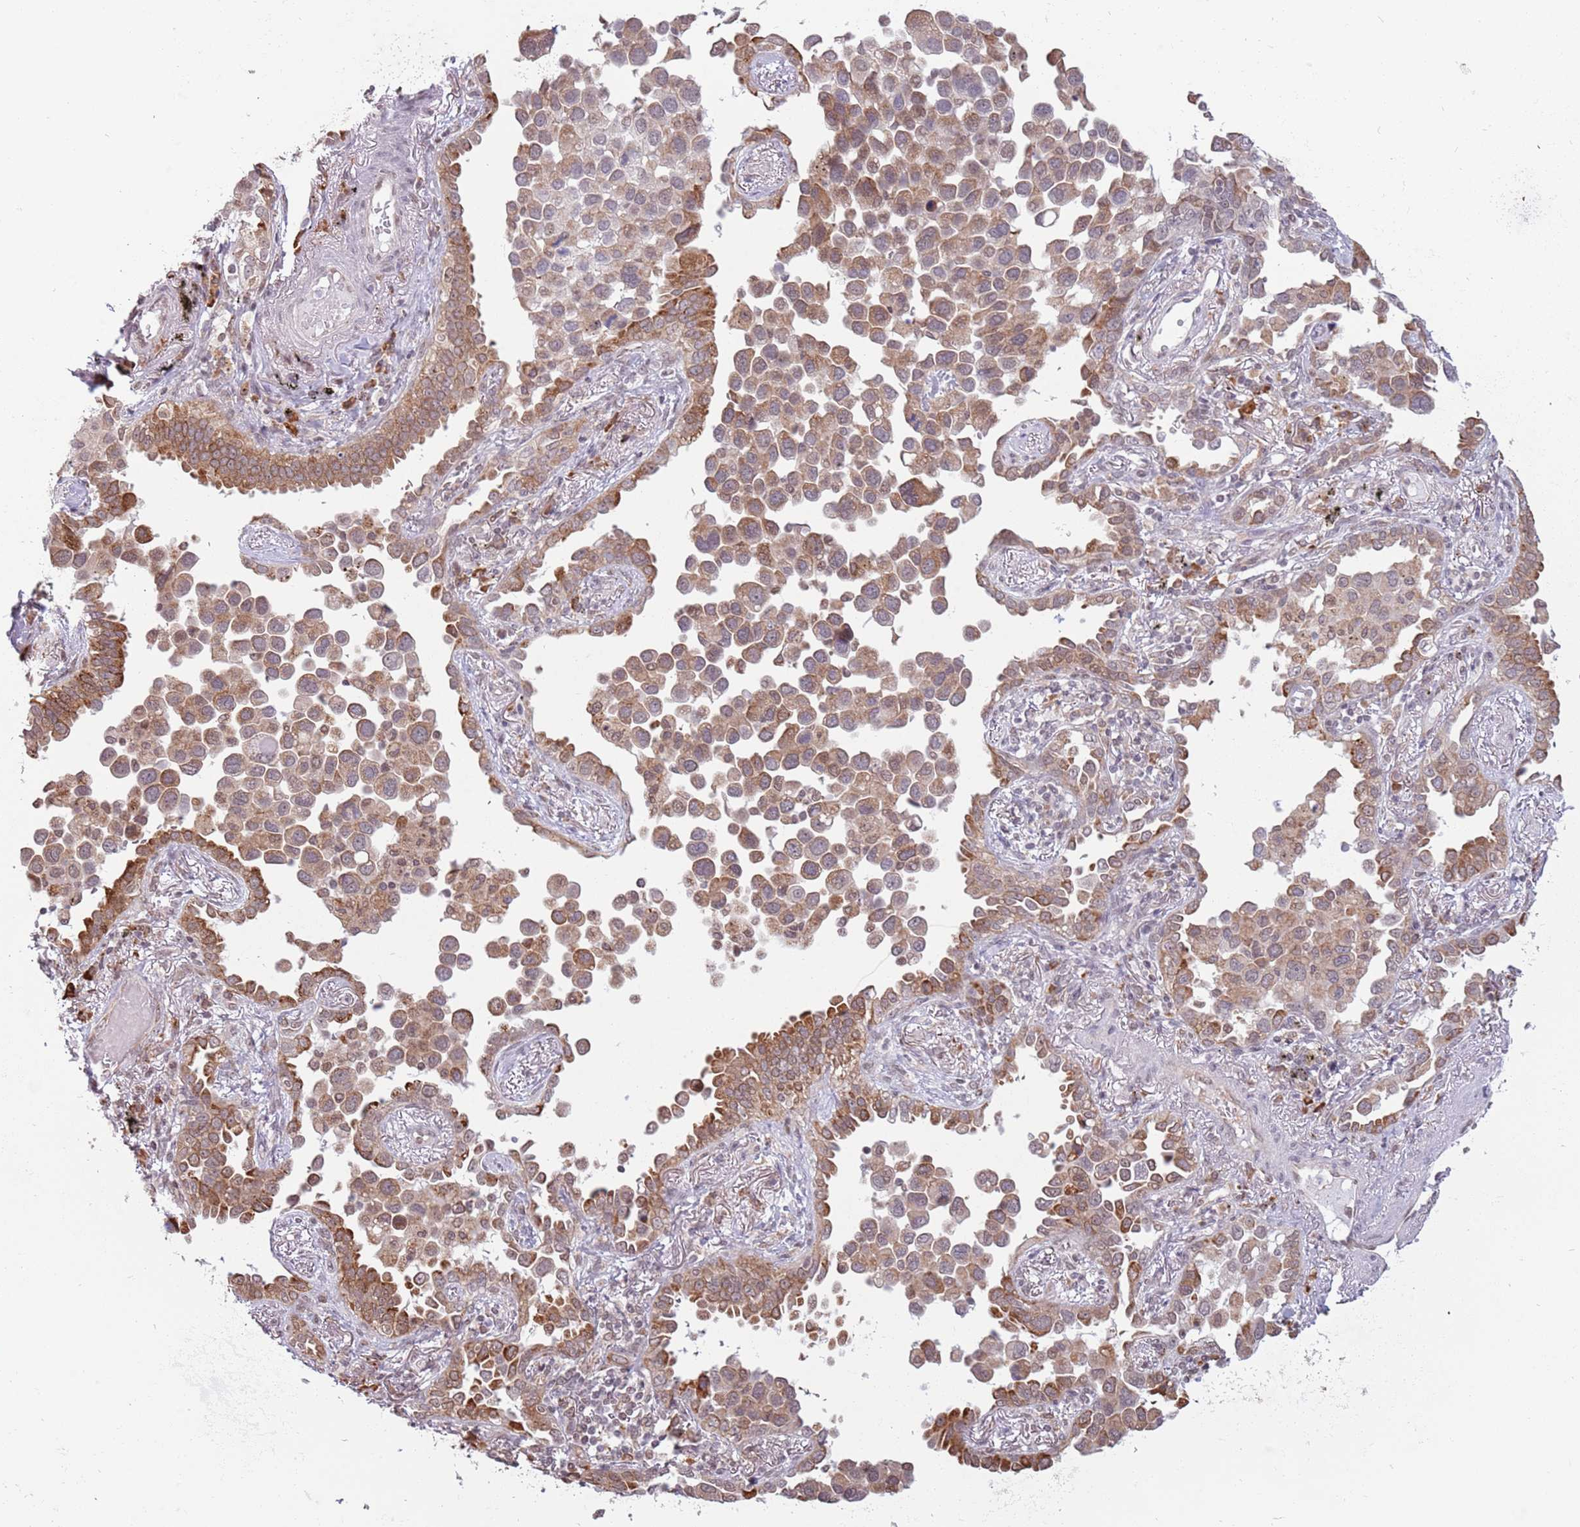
{"staining": {"intensity": "moderate", "quantity": "25%-75%", "location": "cytoplasmic/membranous,nuclear"}, "tissue": "lung cancer", "cell_type": "Tumor cells", "image_type": "cancer", "snomed": [{"axis": "morphology", "description": "Adenocarcinoma, NOS"}, {"axis": "topography", "description": "Lung"}], "caption": "Adenocarcinoma (lung) was stained to show a protein in brown. There is medium levels of moderate cytoplasmic/membranous and nuclear staining in about 25%-75% of tumor cells.", "gene": "BARD1", "patient": {"sex": "male", "age": 67}}